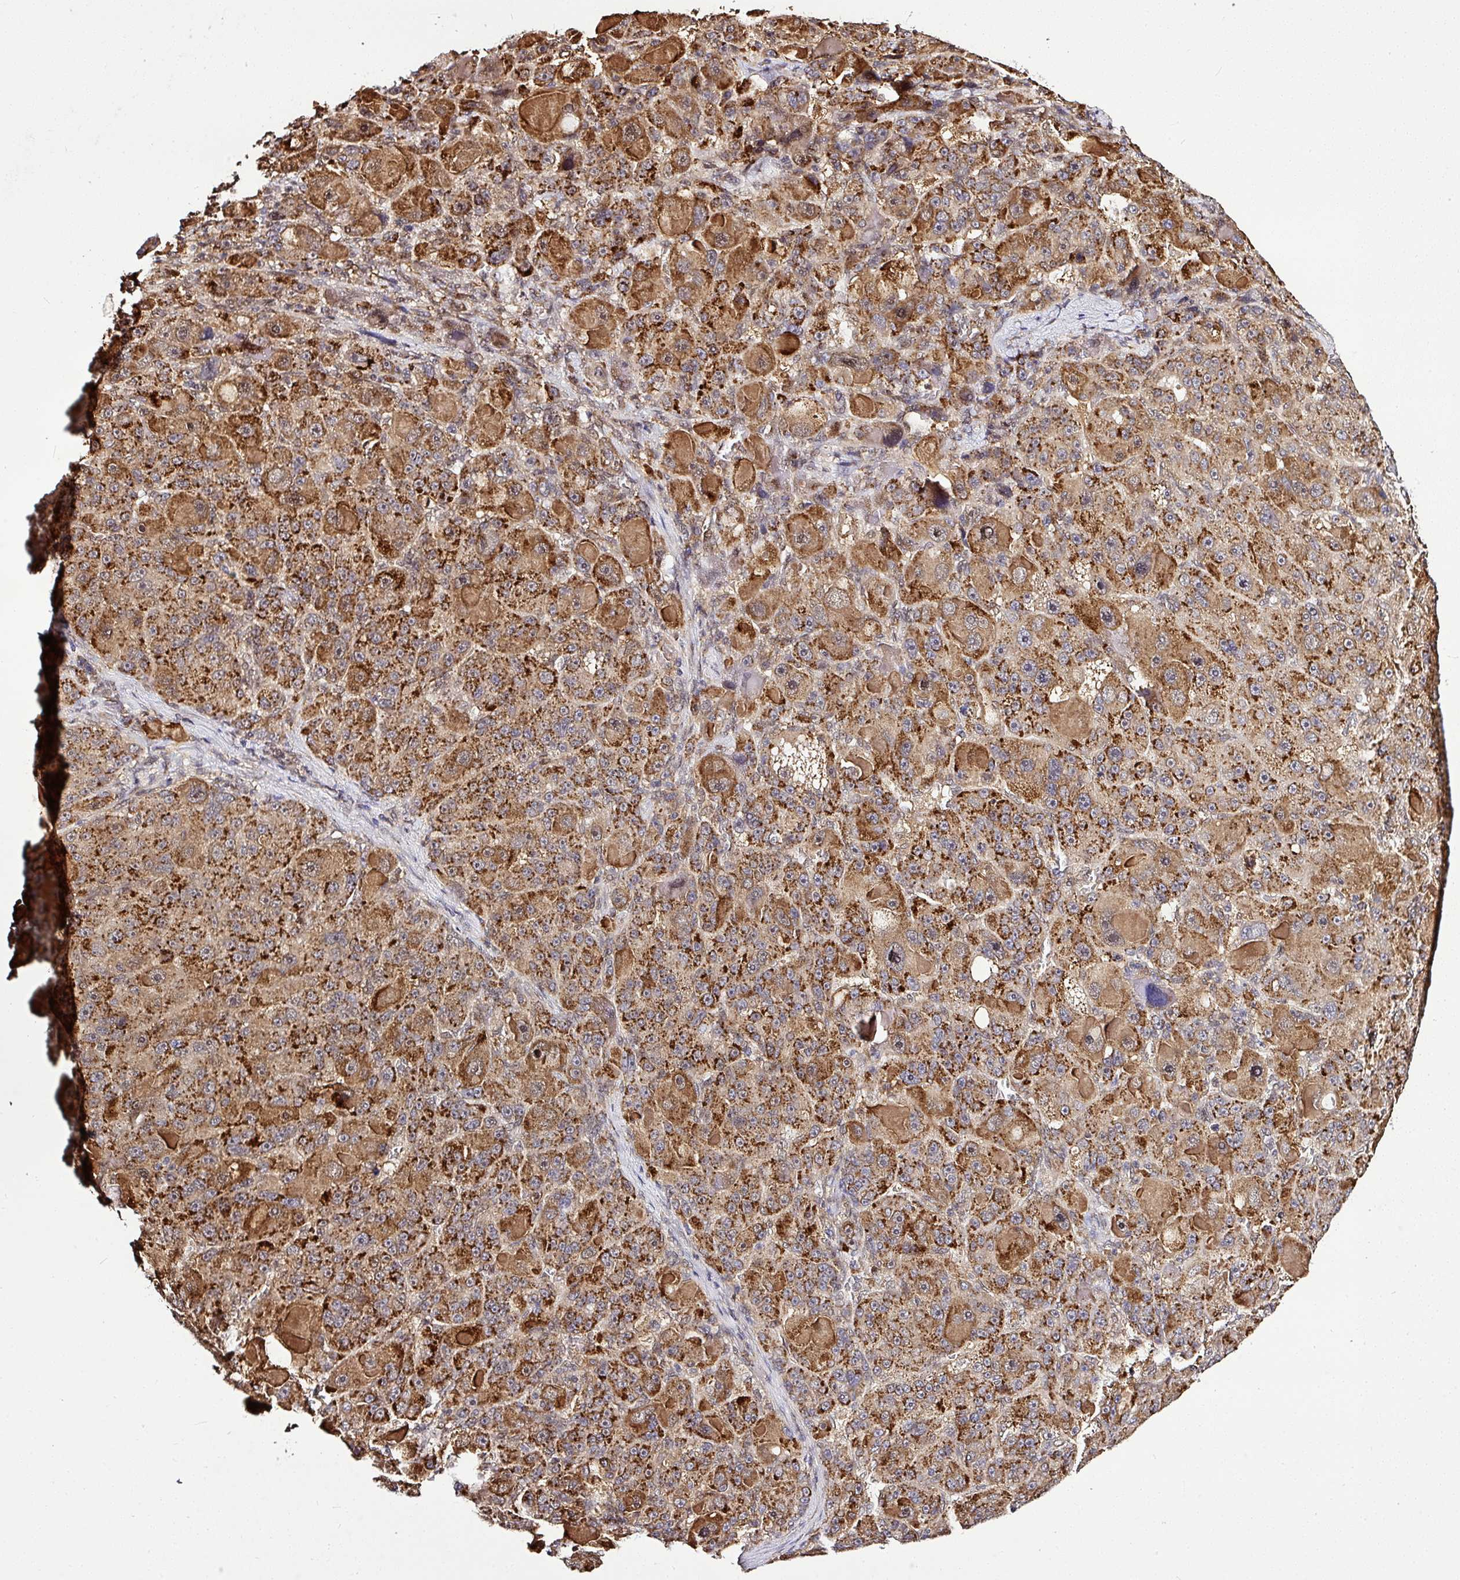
{"staining": {"intensity": "strong", "quantity": ">75%", "location": "cytoplasmic/membranous"}, "tissue": "liver cancer", "cell_type": "Tumor cells", "image_type": "cancer", "snomed": [{"axis": "morphology", "description": "Carcinoma, Hepatocellular, NOS"}, {"axis": "topography", "description": "Liver"}], "caption": "Liver cancer (hepatocellular carcinoma) stained with IHC demonstrates strong cytoplasmic/membranous expression in approximately >75% of tumor cells.", "gene": "FAM153A", "patient": {"sex": "male", "age": 76}}